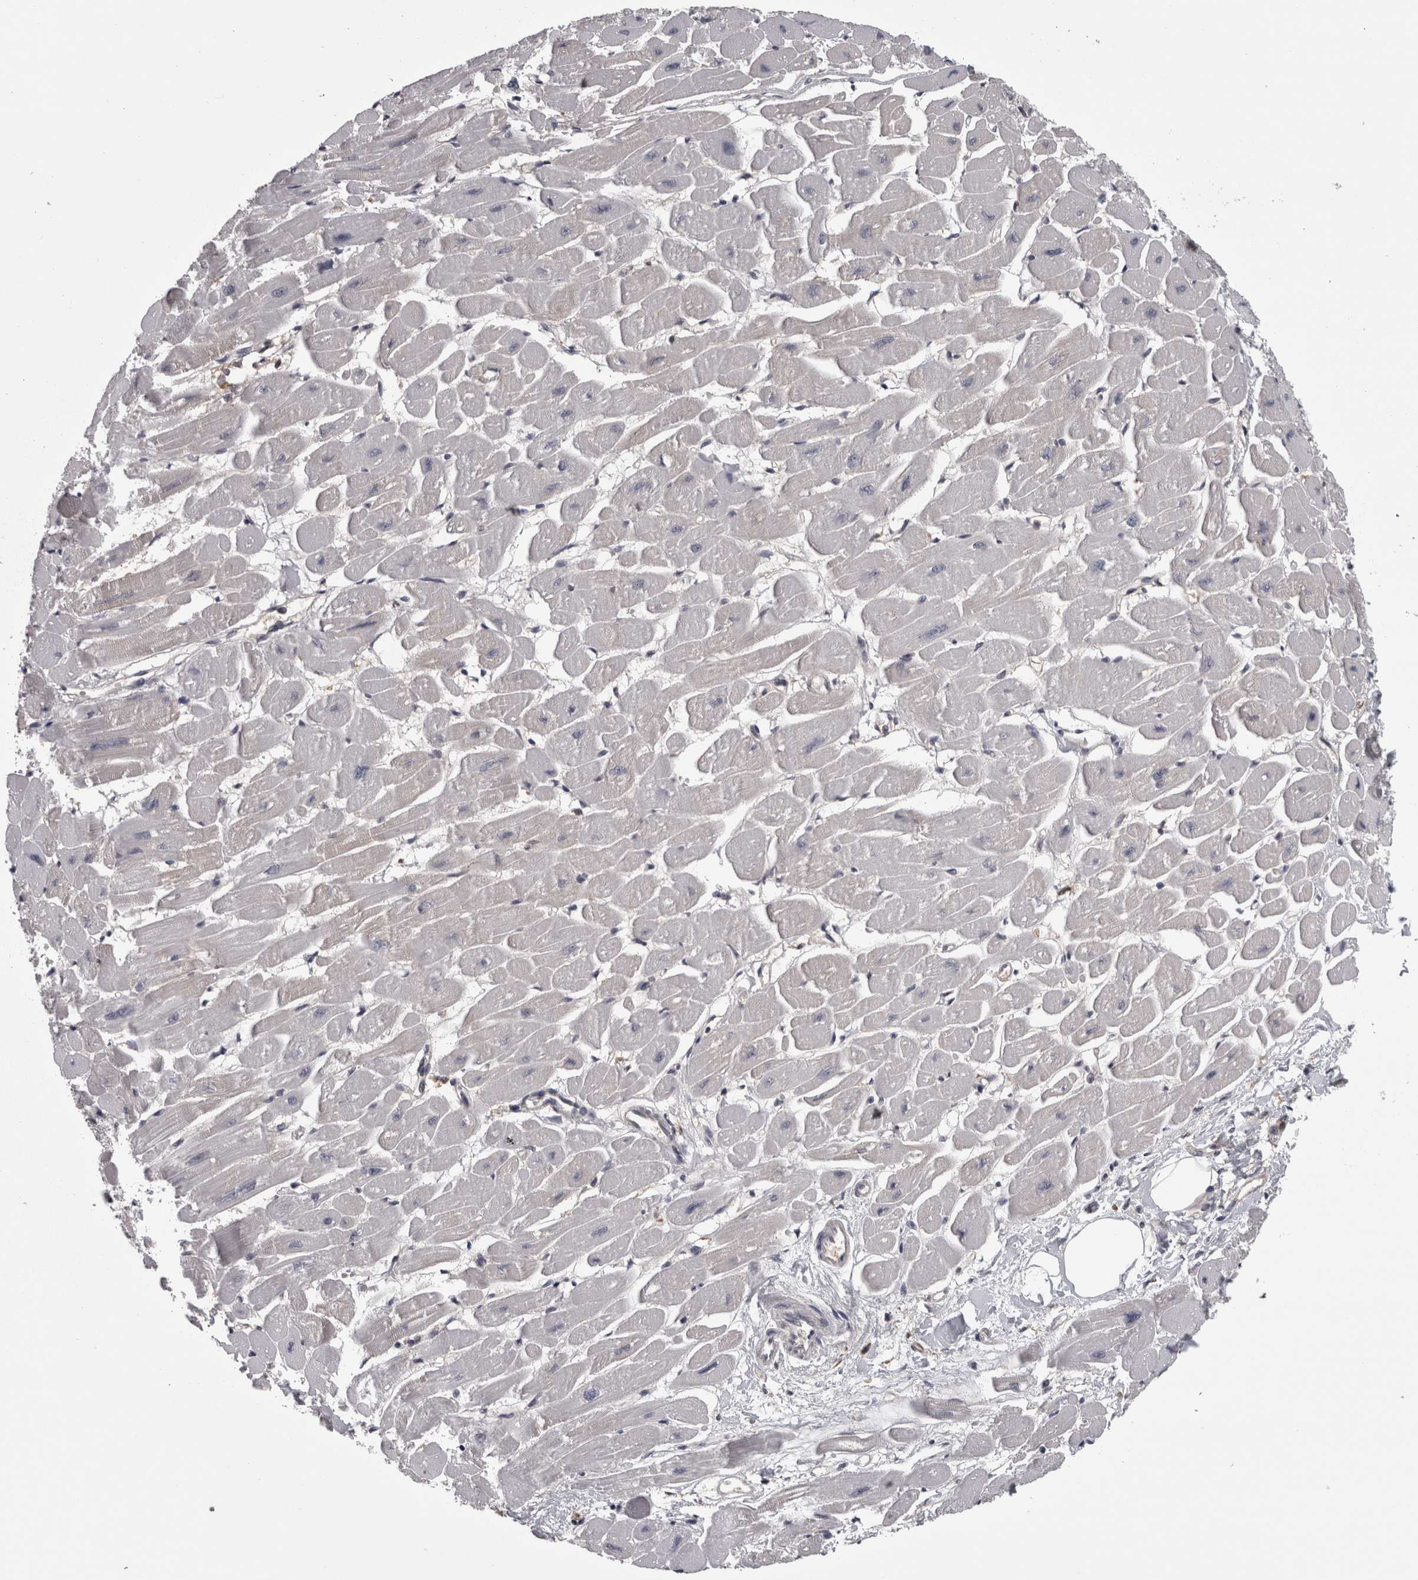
{"staining": {"intensity": "negative", "quantity": "none", "location": "none"}, "tissue": "heart muscle", "cell_type": "Cardiomyocytes", "image_type": "normal", "snomed": [{"axis": "morphology", "description": "Normal tissue, NOS"}, {"axis": "topography", "description": "Heart"}], "caption": "Immunohistochemistry (IHC) micrograph of benign heart muscle: heart muscle stained with DAB reveals no significant protein positivity in cardiomyocytes. Brightfield microscopy of immunohistochemistry (IHC) stained with DAB (brown) and hematoxylin (blue), captured at high magnification.", "gene": "CACYBP", "patient": {"sex": "female", "age": 54}}